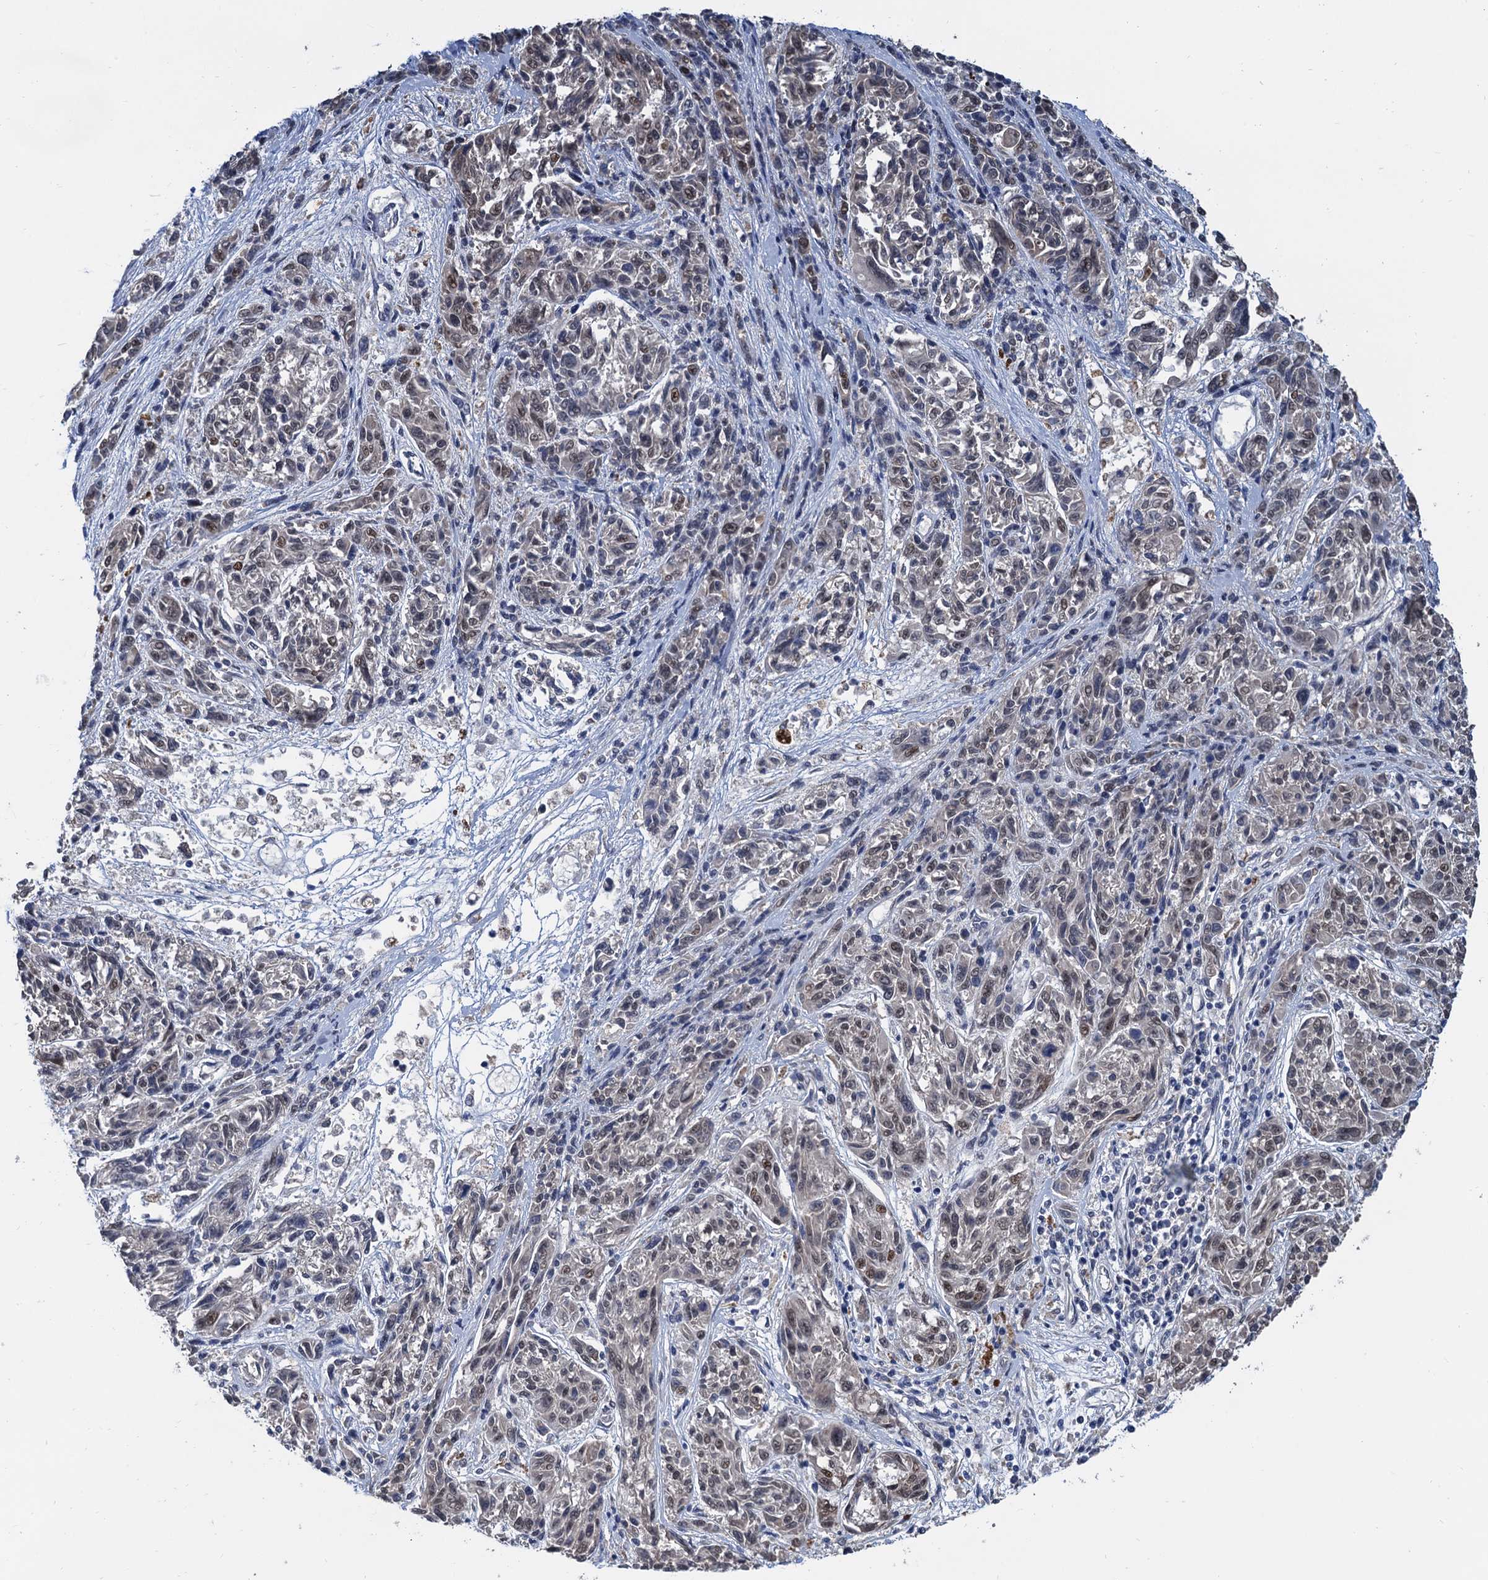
{"staining": {"intensity": "weak", "quantity": "25%-75%", "location": "nuclear"}, "tissue": "melanoma", "cell_type": "Tumor cells", "image_type": "cancer", "snomed": [{"axis": "morphology", "description": "Malignant melanoma, NOS"}, {"axis": "topography", "description": "Skin"}], "caption": "Human malignant melanoma stained with a brown dye reveals weak nuclear positive staining in about 25%-75% of tumor cells.", "gene": "TSEN34", "patient": {"sex": "male", "age": 53}}